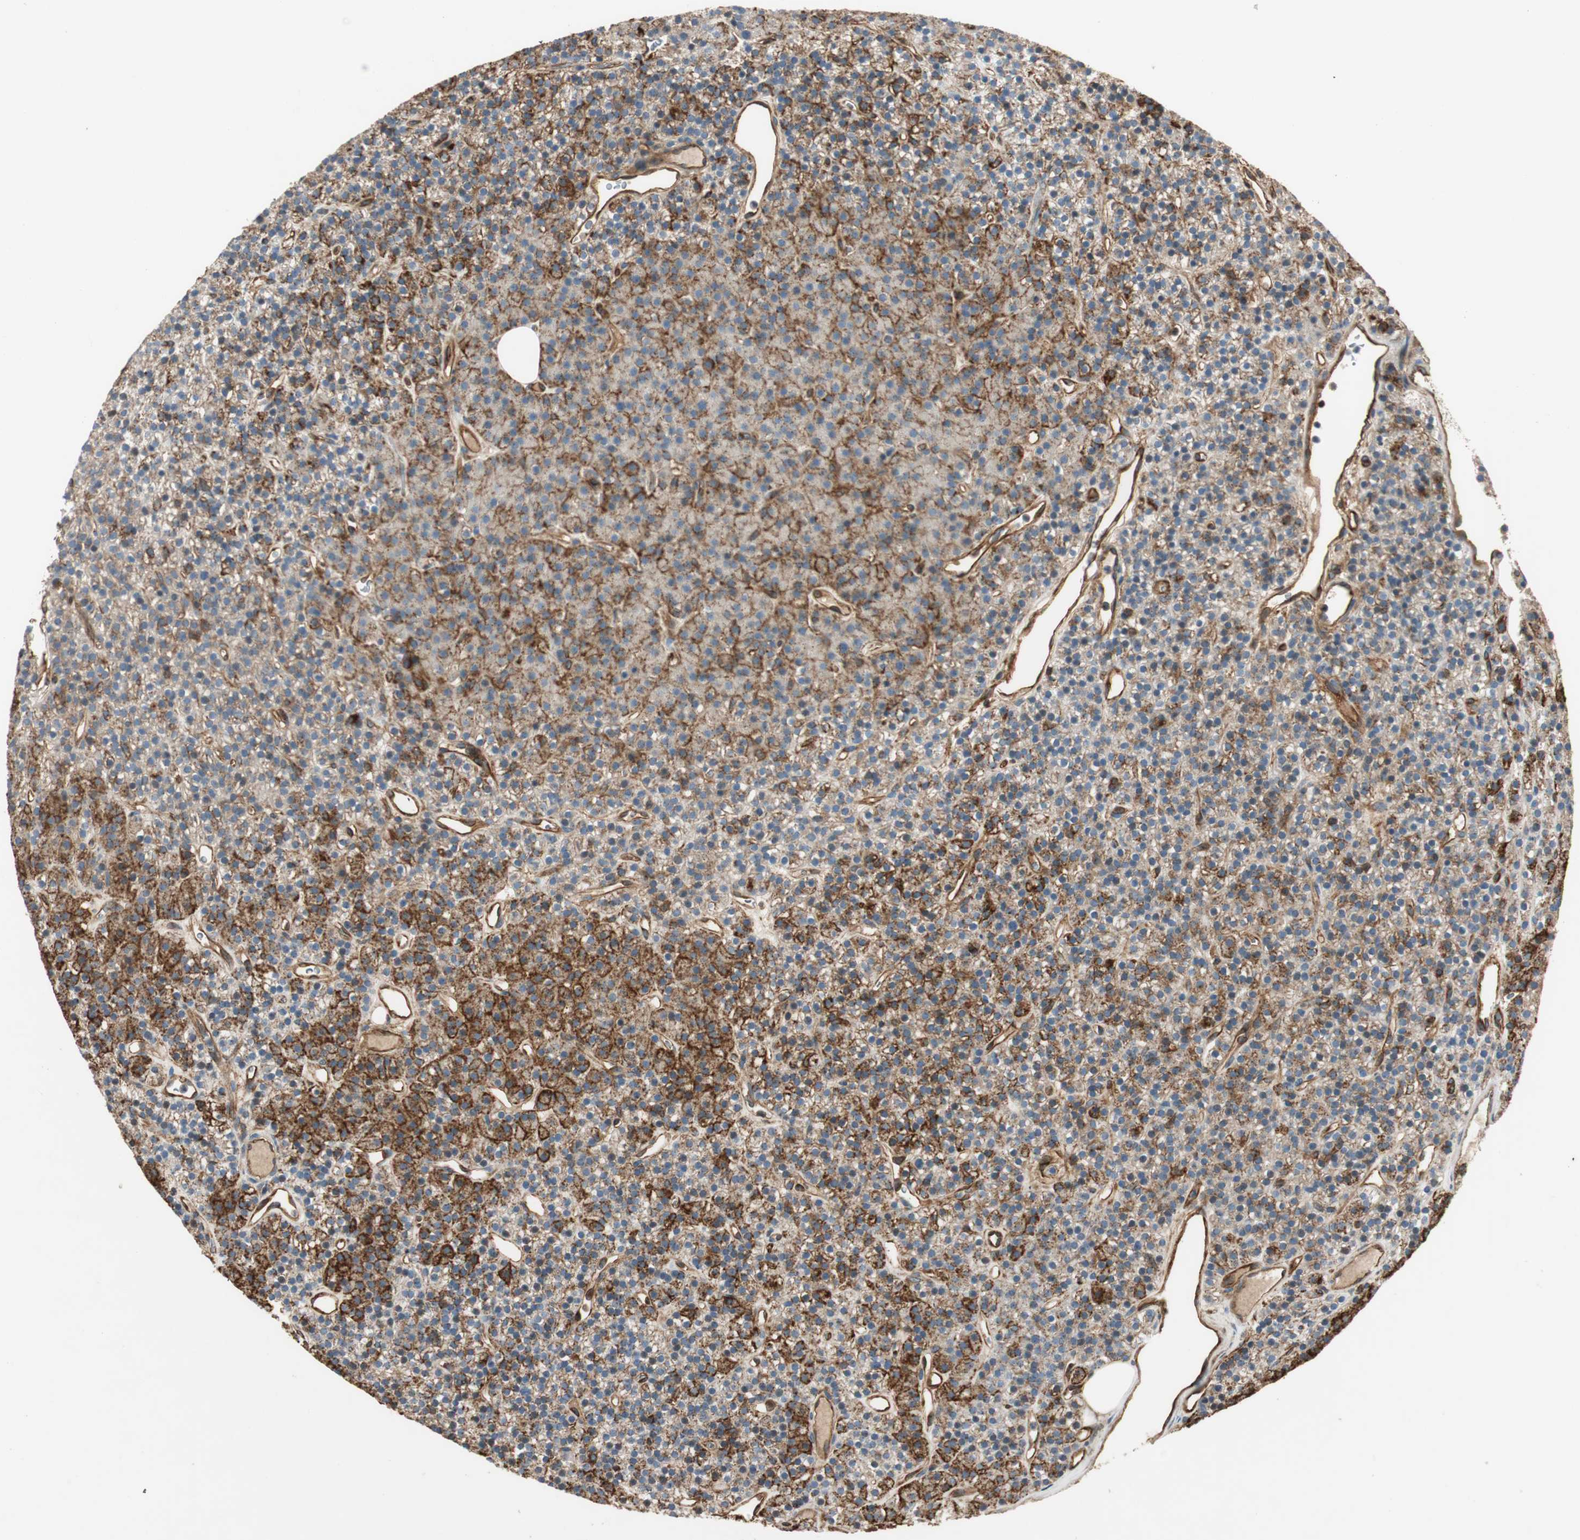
{"staining": {"intensity": "moderate", "quantity": ">75%", "location": "cytoplasmic/membranous"}, "tissue": "parathyroid gland", "cell_type": "Glandular cells", "image_type": "normal", "snomed": [{"axis": "morphology", "description": "Normal tissue, NOS"}, {"axis": "morphology", "description": "Hyperplasia, NOS"}, {"axis": "topography", "description": "Parathyroid gland"}], "caption": "Immunohistochemistry (IHC) of normal parathyroid gland displays medium levels of moderate cytoplasmic/membranous staining in about >75% of glandular cells. (brown staining indicates protein expression, while blue staining denotes nuclei).", "gene": "BTN3A3", "patient": {"sex": "male", "age": 44}}